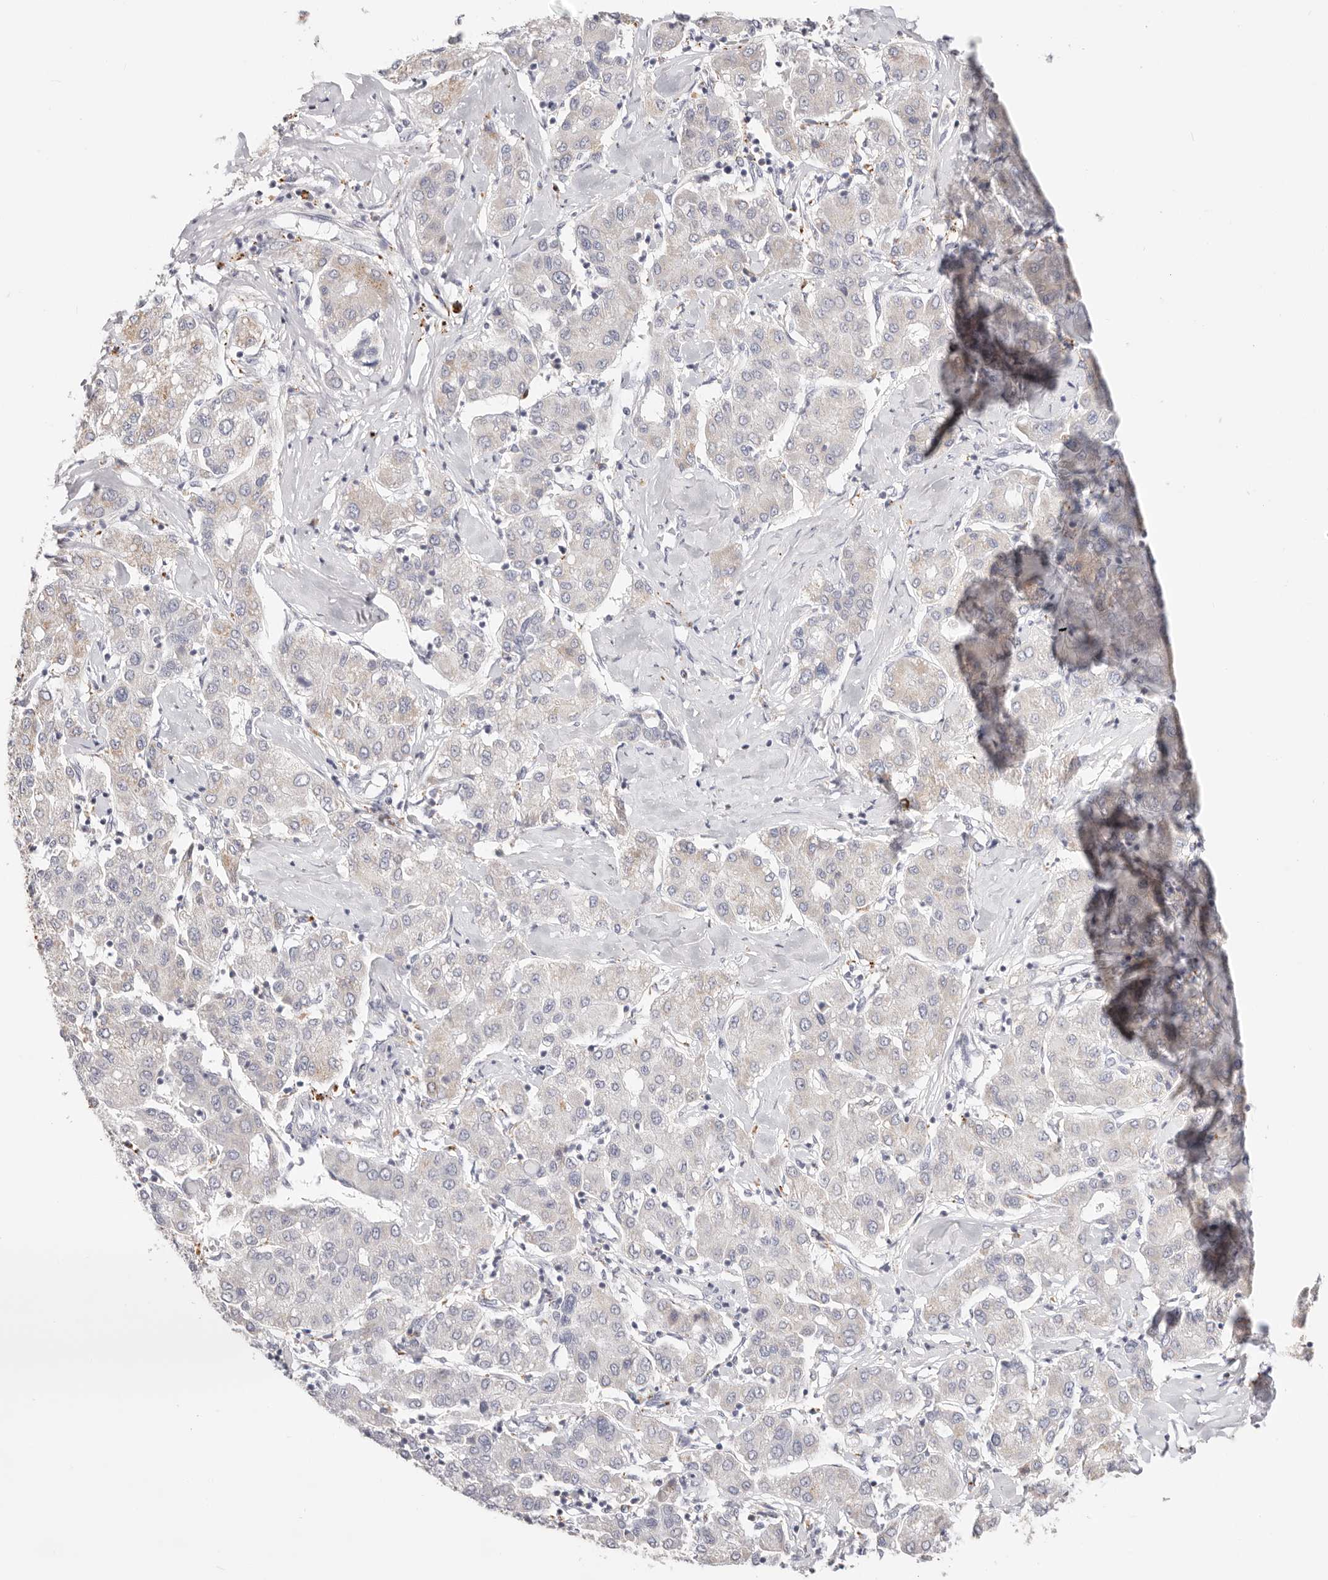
{"staining": {"intensity": "weak", "quantity": "<25%", "location": "cytoplasmic/membranous"}, "tissue": "liver cancer", "cell_type": "Tumor cells", "image_type": "cancer", "snomed": [{"axis": "morphology", "description": "Carcinoma, Hepatocellular, NOS"}, {"axis": "topography", "description": "Liver"}], "caption": "Histopathology image shows no protein positivity in tumor cells of liver hepatocellular carcinoma tissue. (DAB immunohistochemistry (IHC) visualized using brightfield microscopy, high magnification).", "gene": "STKLD1", "patient": {"sex": "male", "age": 65}}